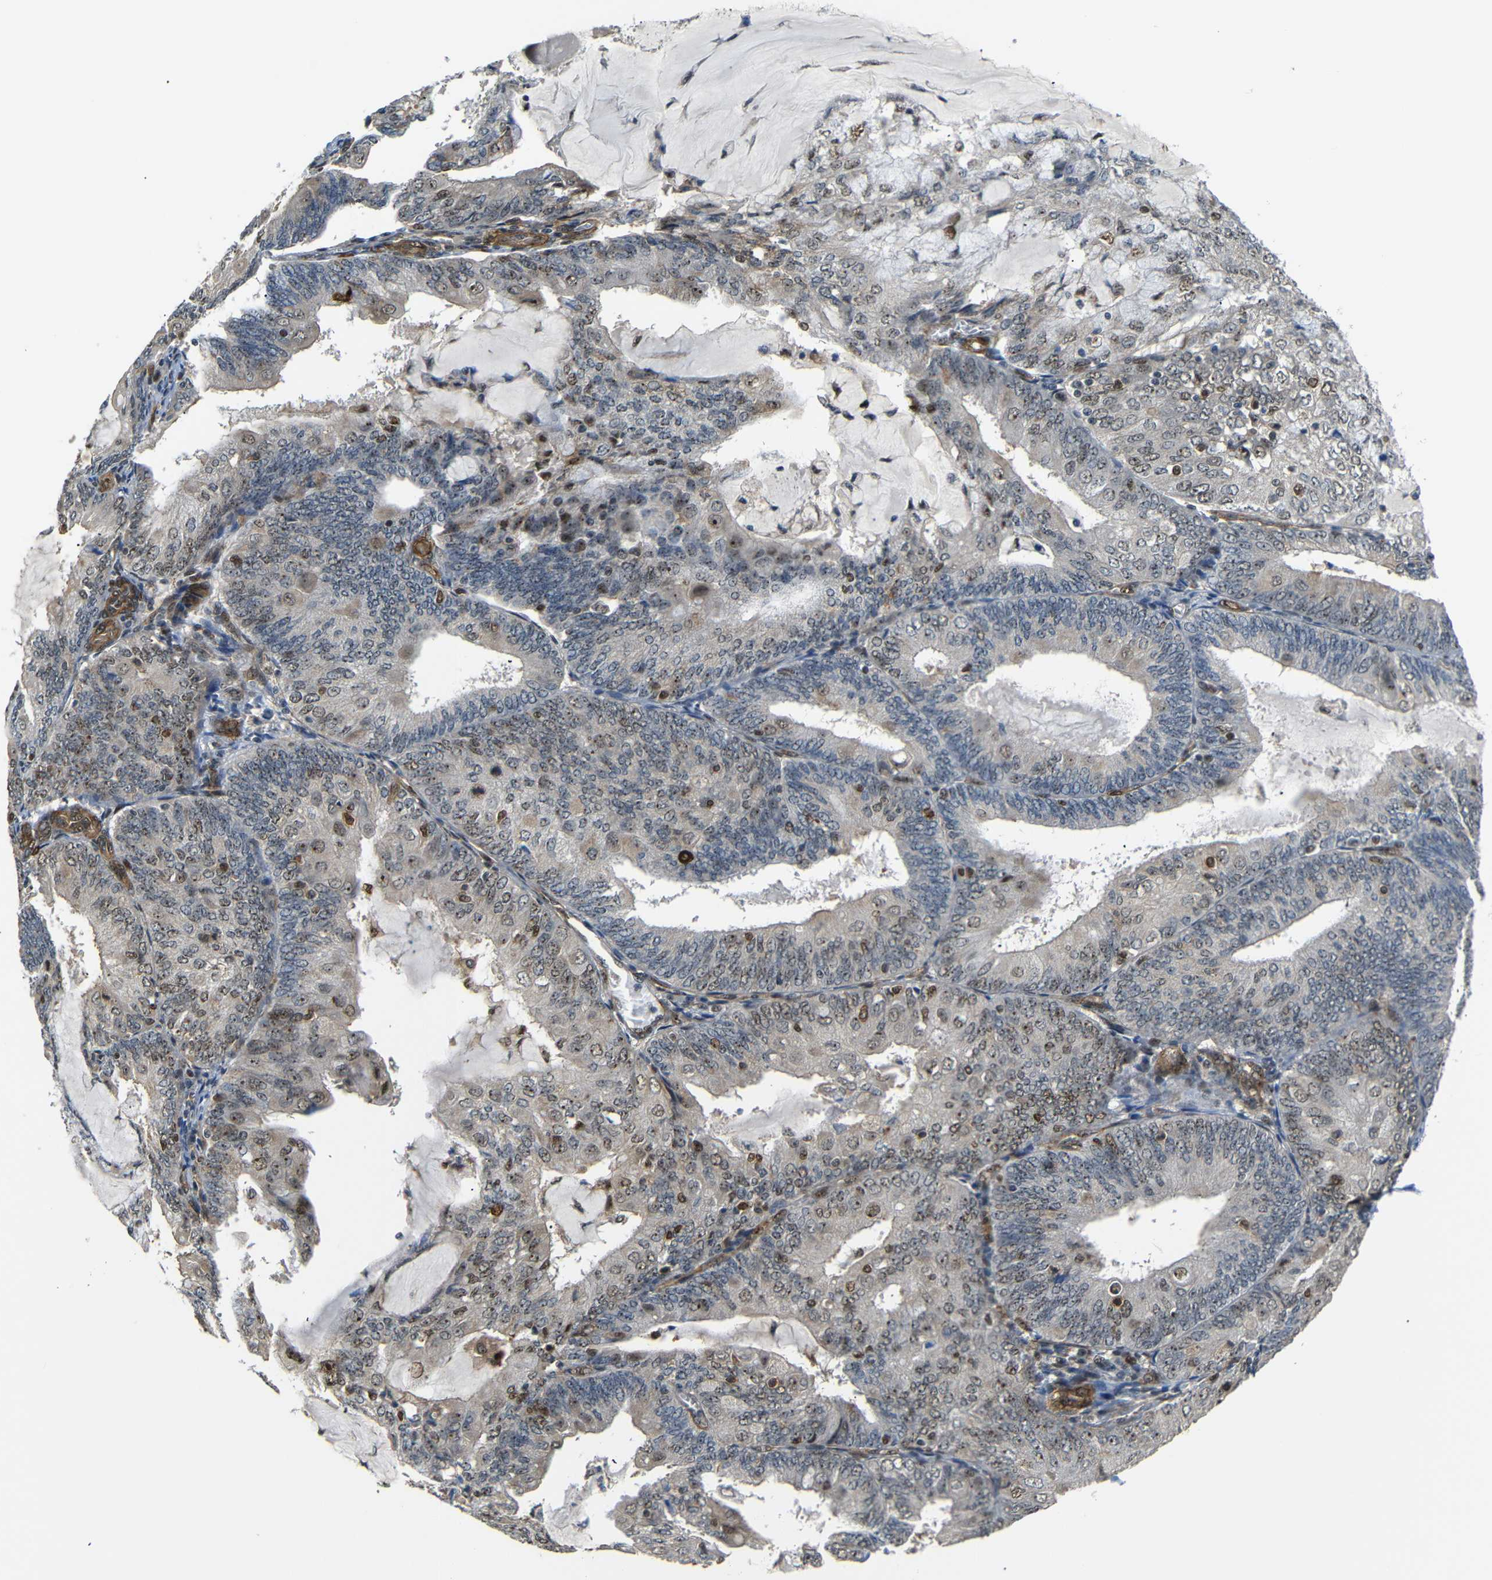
{"staining": {"intensity": "moderate", "quantity": ">75%", "location": "nuclear"}, "tissue": "endometrial cancer", "cell_type": "Tumor cells", "image_type": "cancer", "snomed": [{"axis": "morphology", "description": "Adenocarcinoma, NOS"}, {"axis": "topography", "description": "Endometrium"}], "caption": "Protein staining demonstrates moderate nuclear positivity in approximately >75% of tumor cells in endometrial cancer (adenocarcinoma). (IHC, brightfield microscopy, high magnification).", "gene": "PARN", "patient": {"sex": "female", "age": 81}}